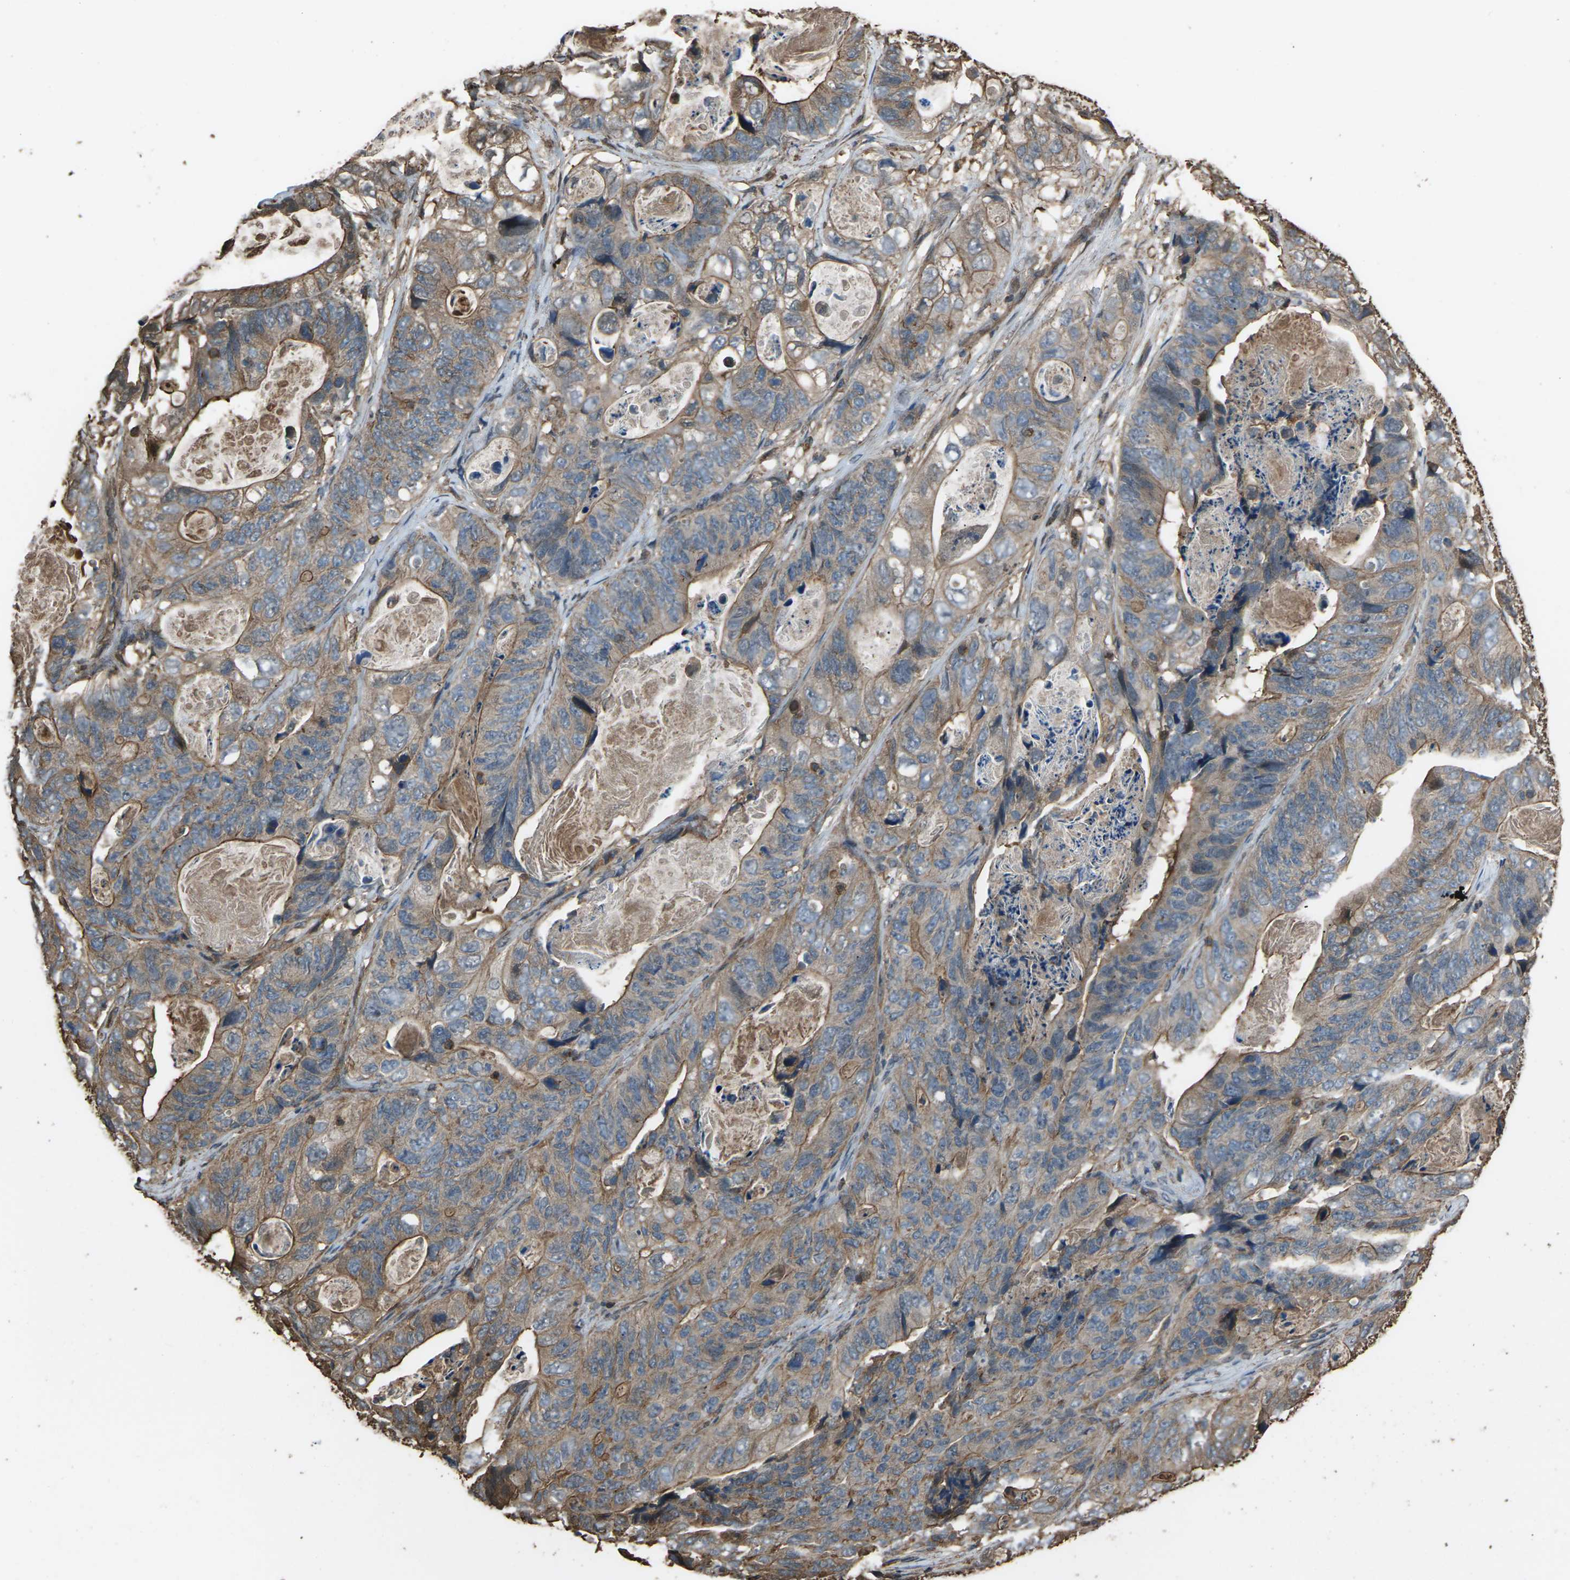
{"staining": {"intensity": "moderate", "quantity": "25%-75%", "location": "cytoplasmic/membranous"}, "tissue": "stomach cancer", "cell_type": "Tumor cells", "image_type": "cancer", "snomed": [{"axis": "morphology", "description": "Adenocarcinoma, NOS"}, {"axis": "topography", "description": "Stomach"}], "caption": "Tumor cells exhibit medium levels of moderate cytoplasmic/membranous staining in about 25%-75% of cells in stomach adenocarcinoma.", "gene": "DHPS", "patient": {"sex": "female", "age": 89}}